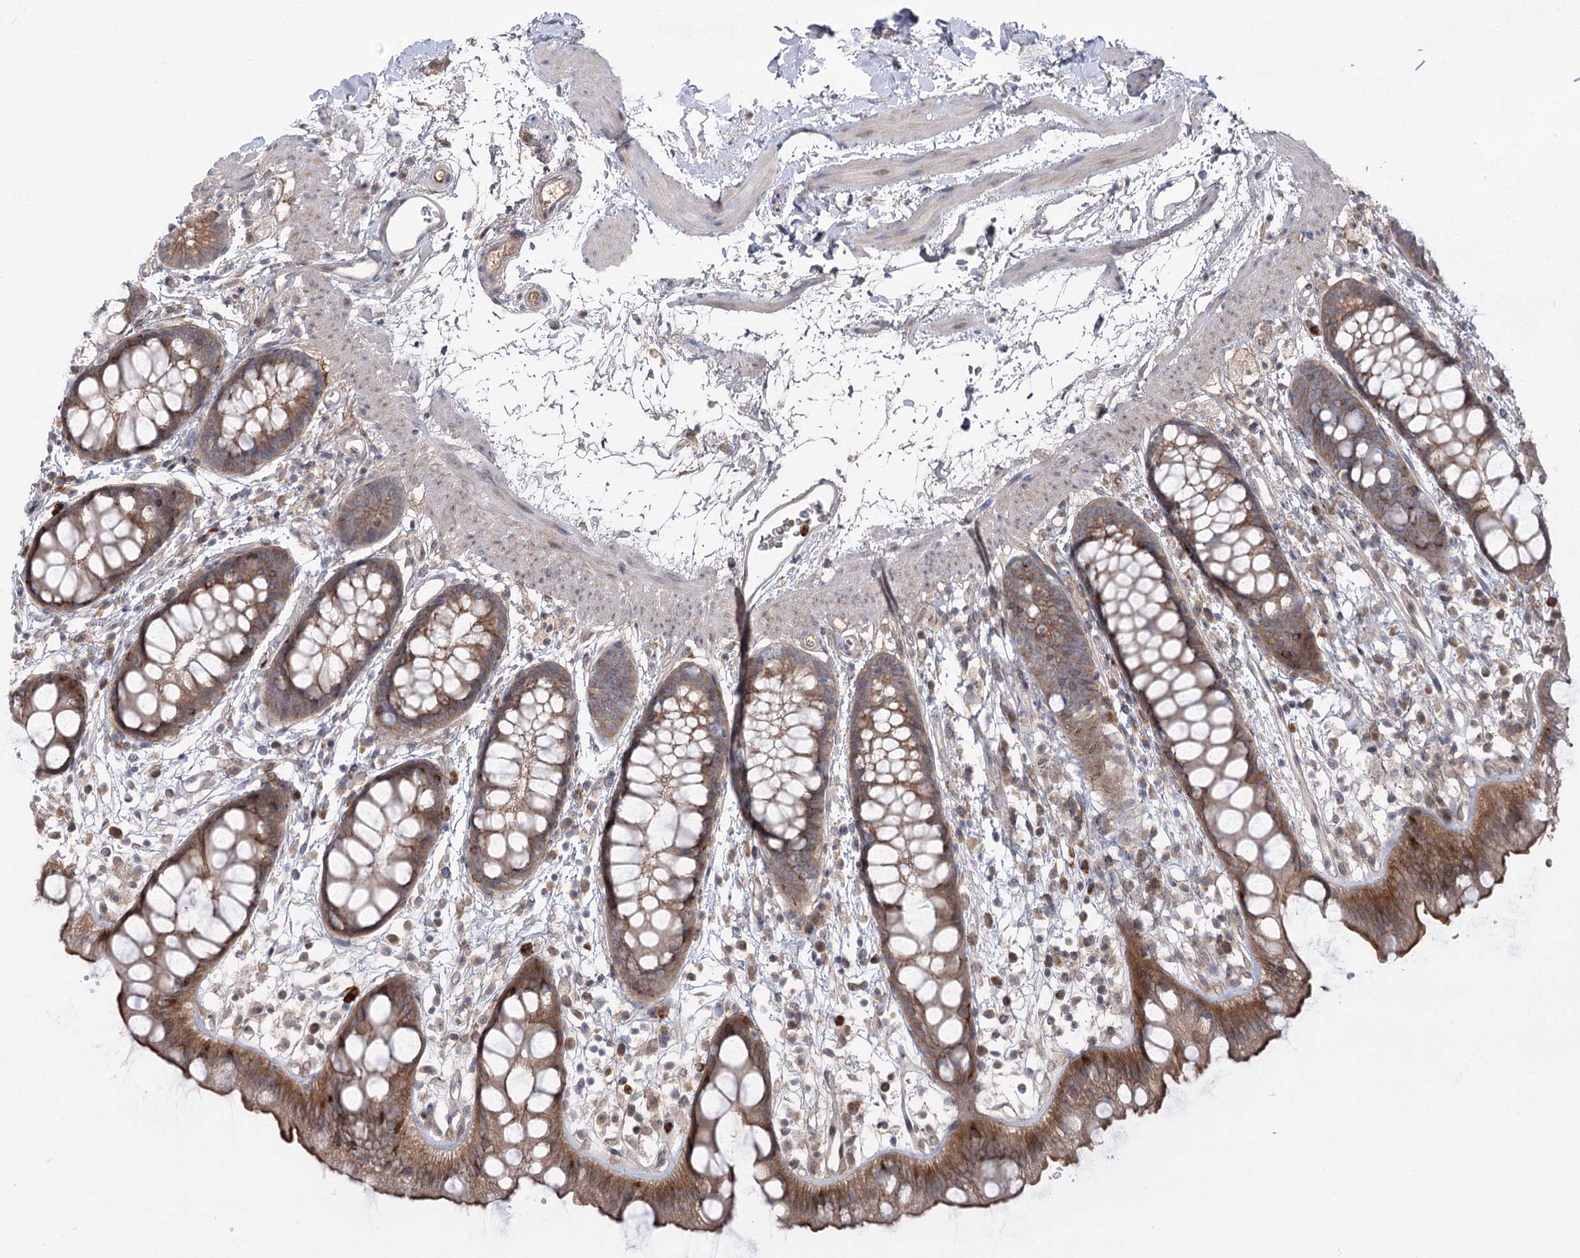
{"staining": {"intensity": "moderate", "quantity": ">75%", "location": "cytoplasmic/membranous"}, "tissue": "rectum", "cell_type": "Glandular cells", "image_type": "normal", "snomed": [{"axis": "morphology", "description": "Normal tissue, NOS"}, {"axis": "topography", "description": "Rectum"}], "caption": "Unremarkable rectum shows moderate cytoplasmic/membranous positivity in about >75% of glandular cells, visualized by immunohistochemistry. (DAB IHC, brown staining for protein, blue staining for nuclei).", "gene": "PLEKHA5", "patient": {"sex": "female", "age": 65}}